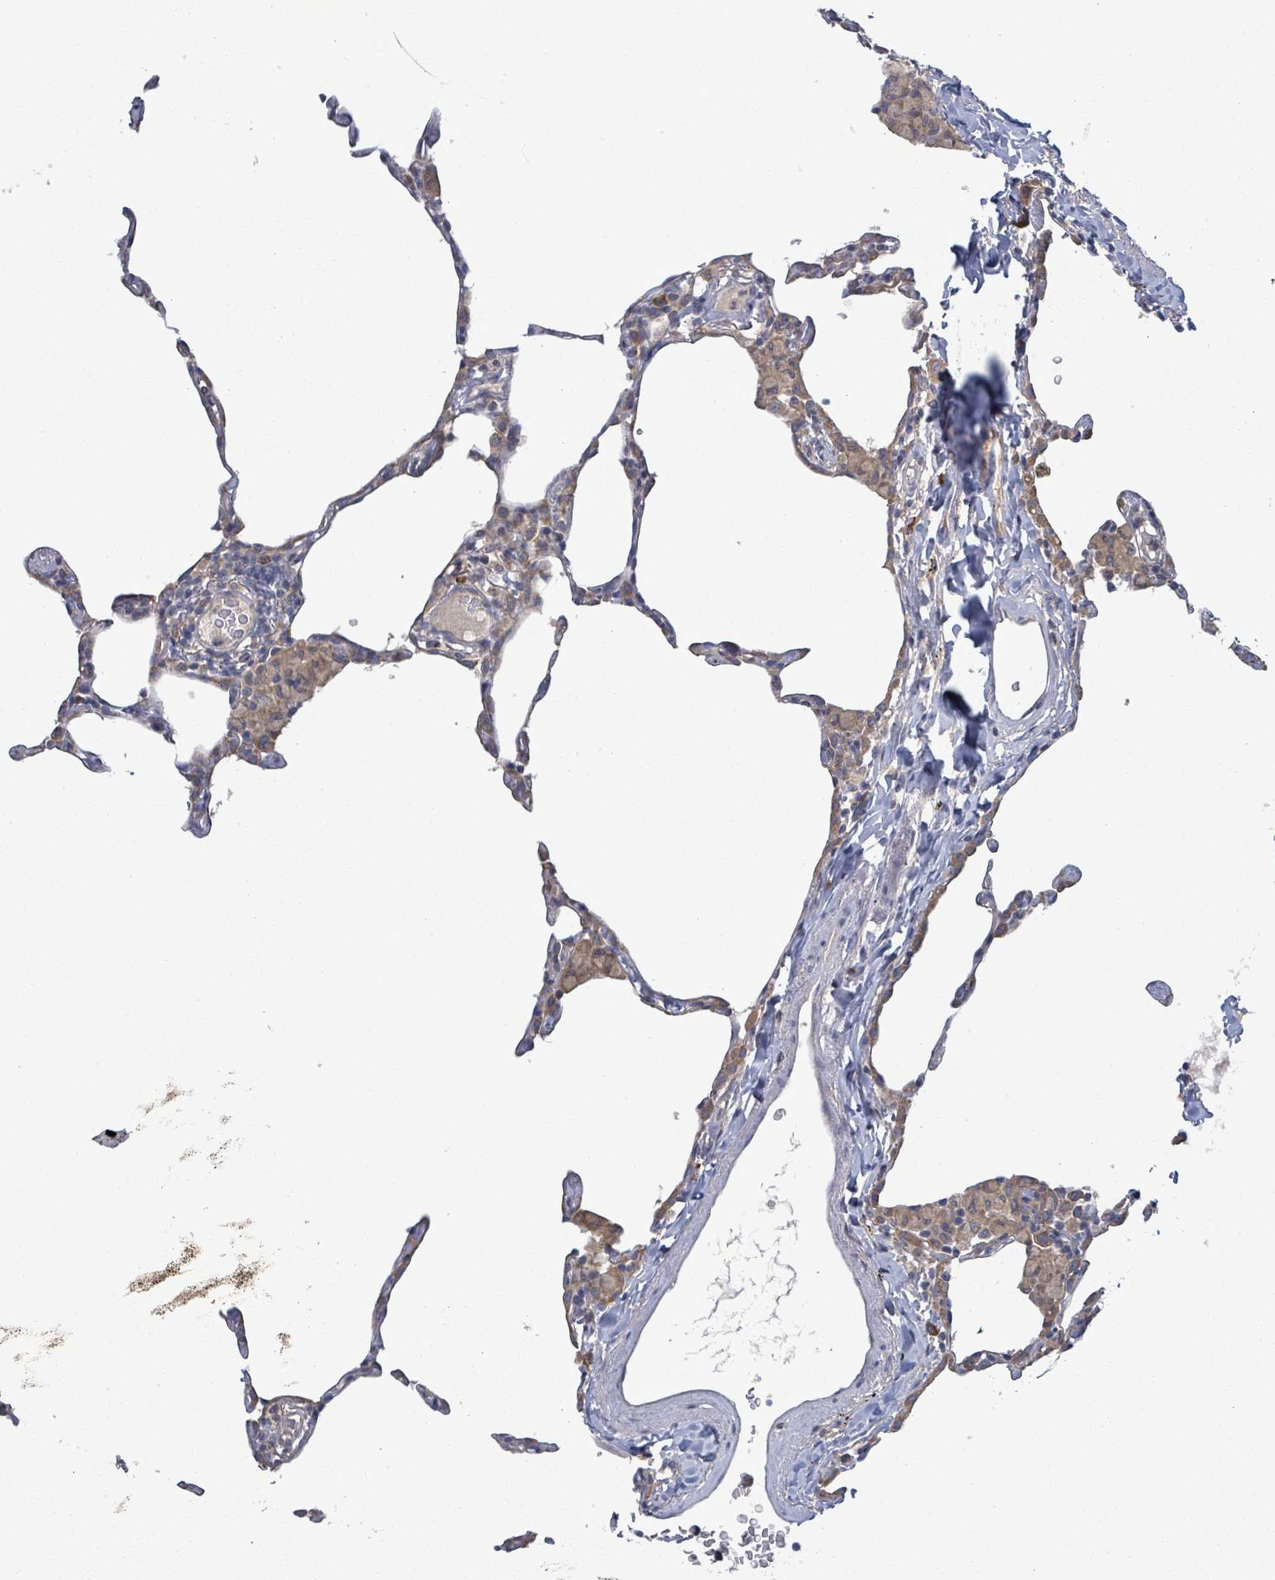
{"staining": {"intensity": "negative", "quantity": "none", "location": "none"}, "tissue": "lung", "cell_type": "Alveolar cells", "image_type": "normal", "snomed": [{"axis": "morphology", "description": "Normal tissue, NOS"}, {"axis": "topography", "description": "Lung"}], "caption": "High power microscopy photomicrograph of an immunohistochemistry micrograph of benign lung, revealing no significant expression in alveolar cells. The staining is performed using DAB brown chromogen with nuclei counter-stained in using hematoxylin.", "gene": "ATP13A1", "patient": {"sex": "female", "age": 57}}